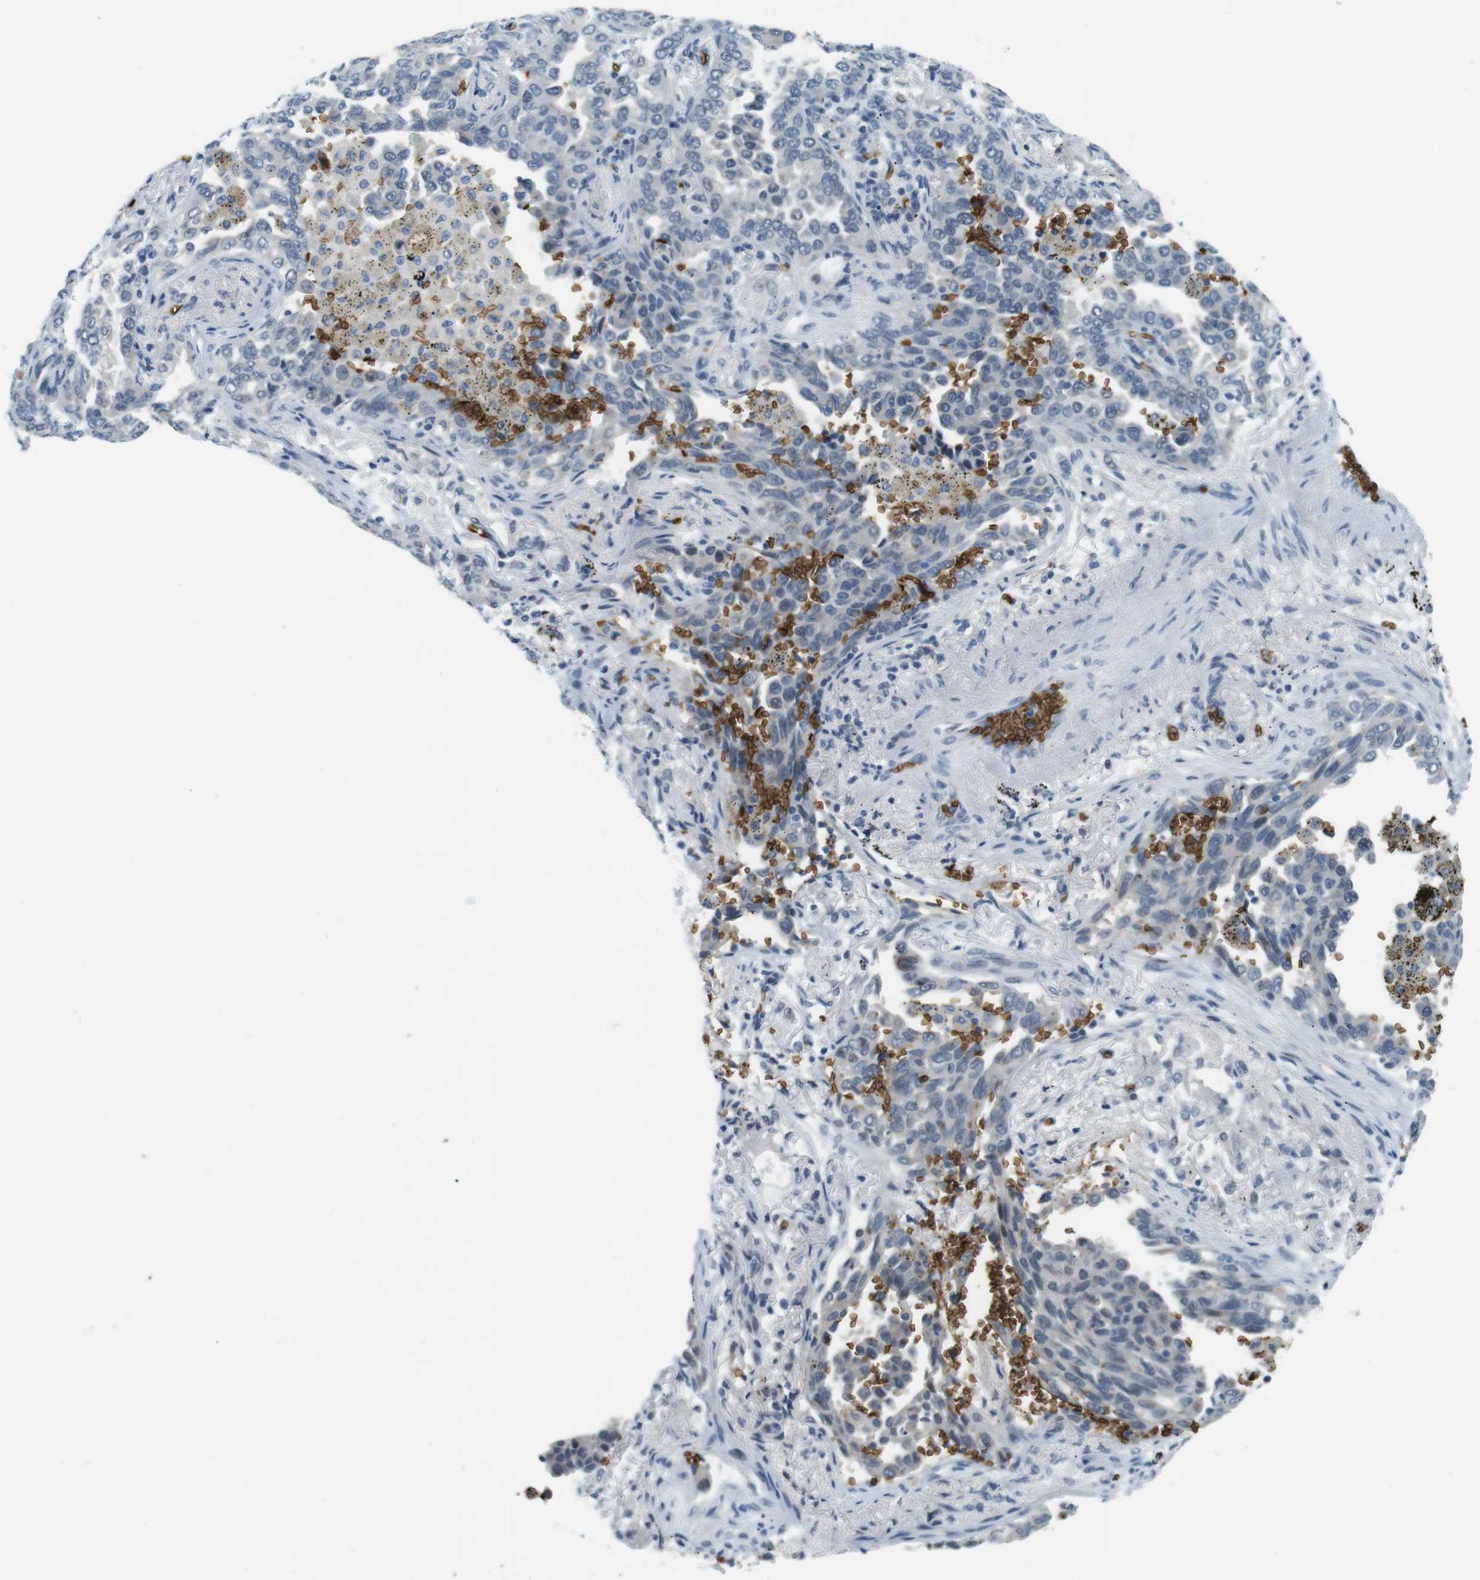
{"staining": {"intensity": "negative", "quantity": "none", "location": "none"}, "tissue": "lung cancer", "cell_type": "Tumor cells", "image_type": "cancer", "snomed": [{"axis": "morphology", "description": "Normal tissue, NOS"}, {"axis": "morphology", "description": "Adenocarcinoma, NOS"}, {"axis": "topography", "description": "Lung"}], "caption": "Immunohistochemistry (IHC) image of neoplastic tissue: lung adenocarcinoma stained with DAB displays no significant protein positivity in tumor cells.", "gene": "SLC4A1", "patient": {"sex": "male", "age": 59}}